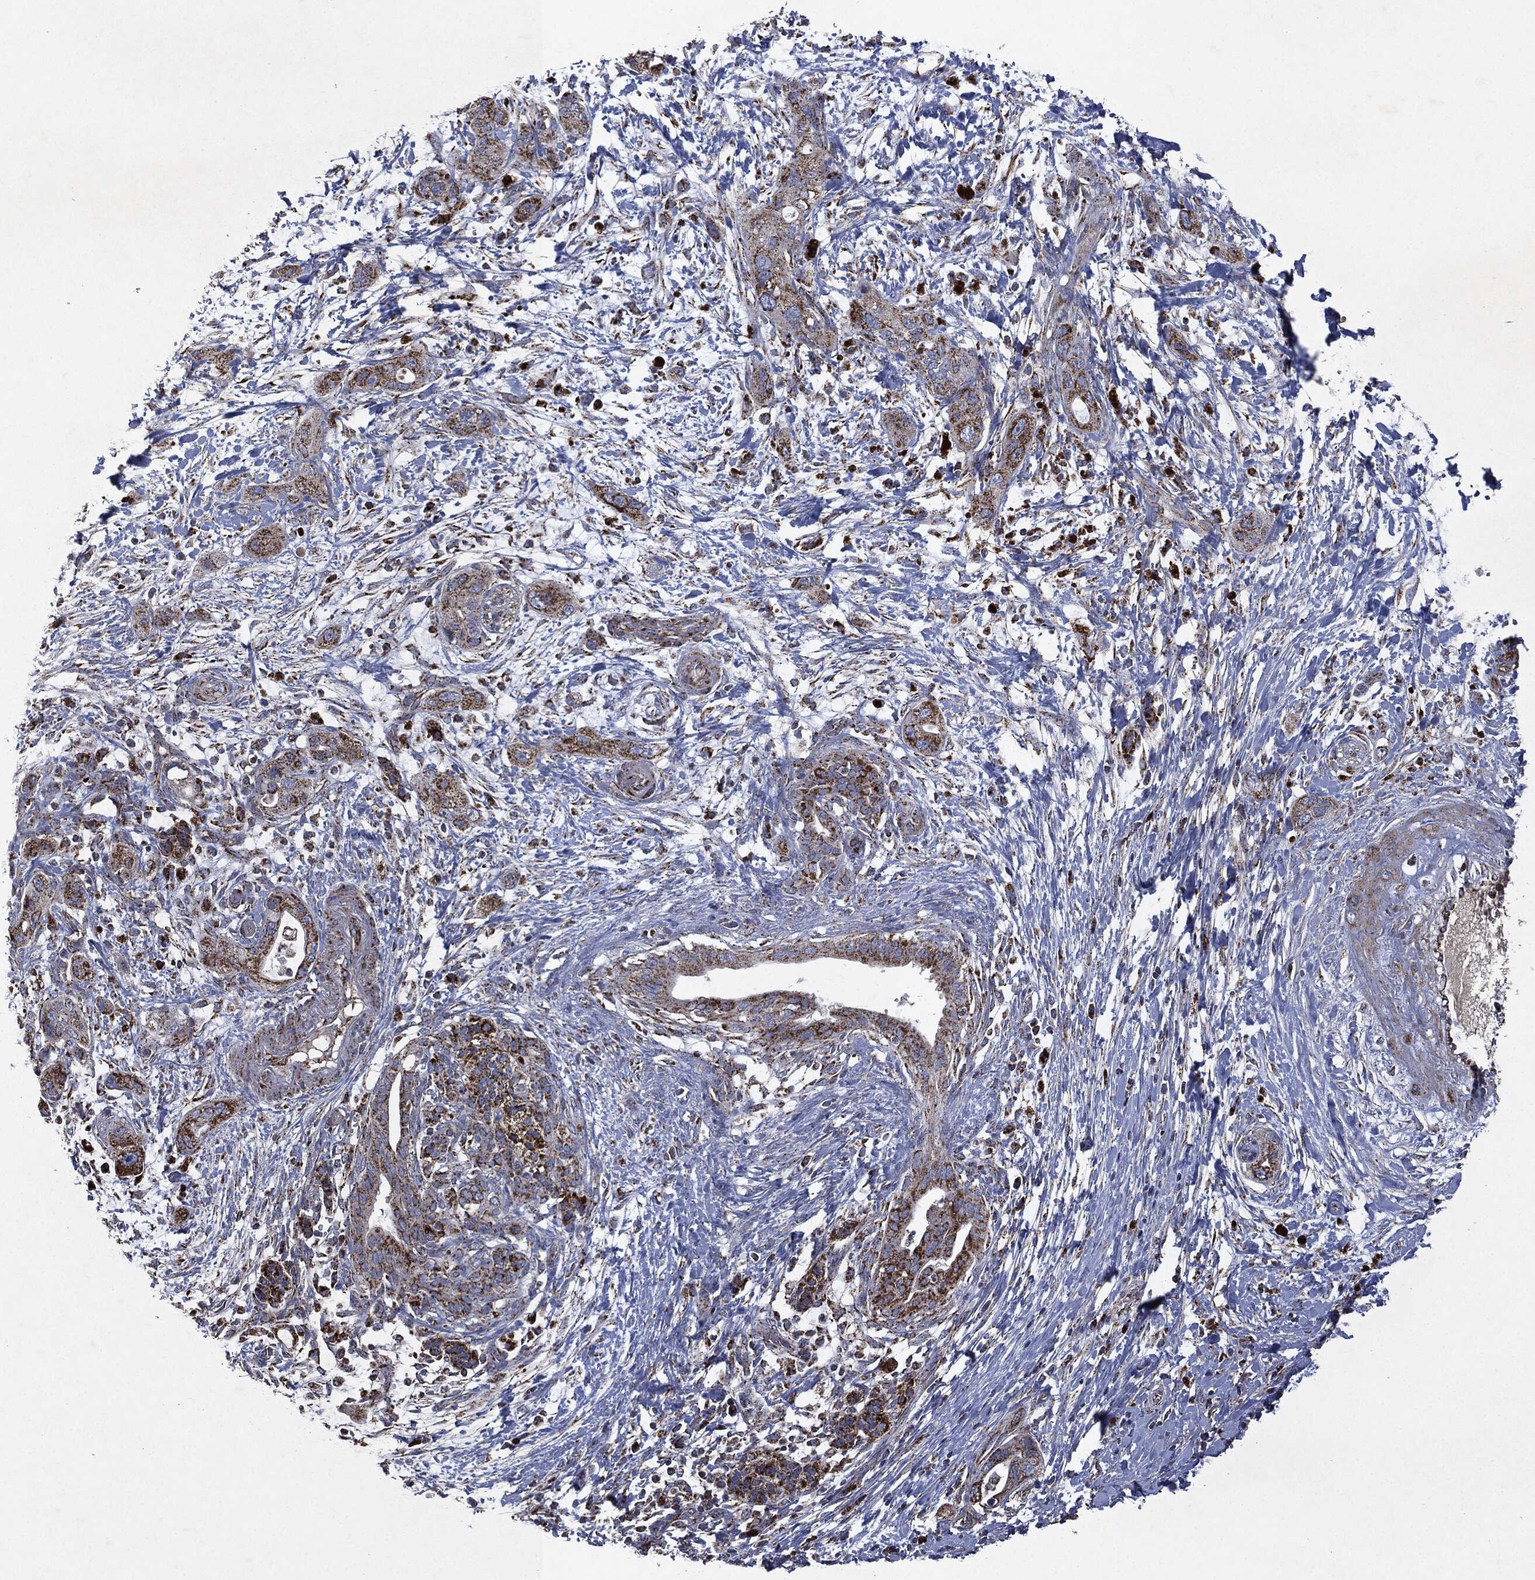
{"staining": {"intensity": "strong", "quantity": ">75%", "location": "cytoplasmic/membranous"}, "tissue": "pancreatic cancer", "cell_type": "Tumor cells", "image_type": "cancer", "snomed": [{"axis": "morphology", "description": "Adenocarcinoma, NOS"}, {"axis": "topography", "description": "Pancreas"}], "caption": "DAB immunohistochemical staining of human pancreatic cancer (adenocarcinoma) shows strong cytoplasmic/membranous protein expression in approximately >75% of tumor cells.", "gene": "RYK", "patient": {"sex": "male", "age": 44}}